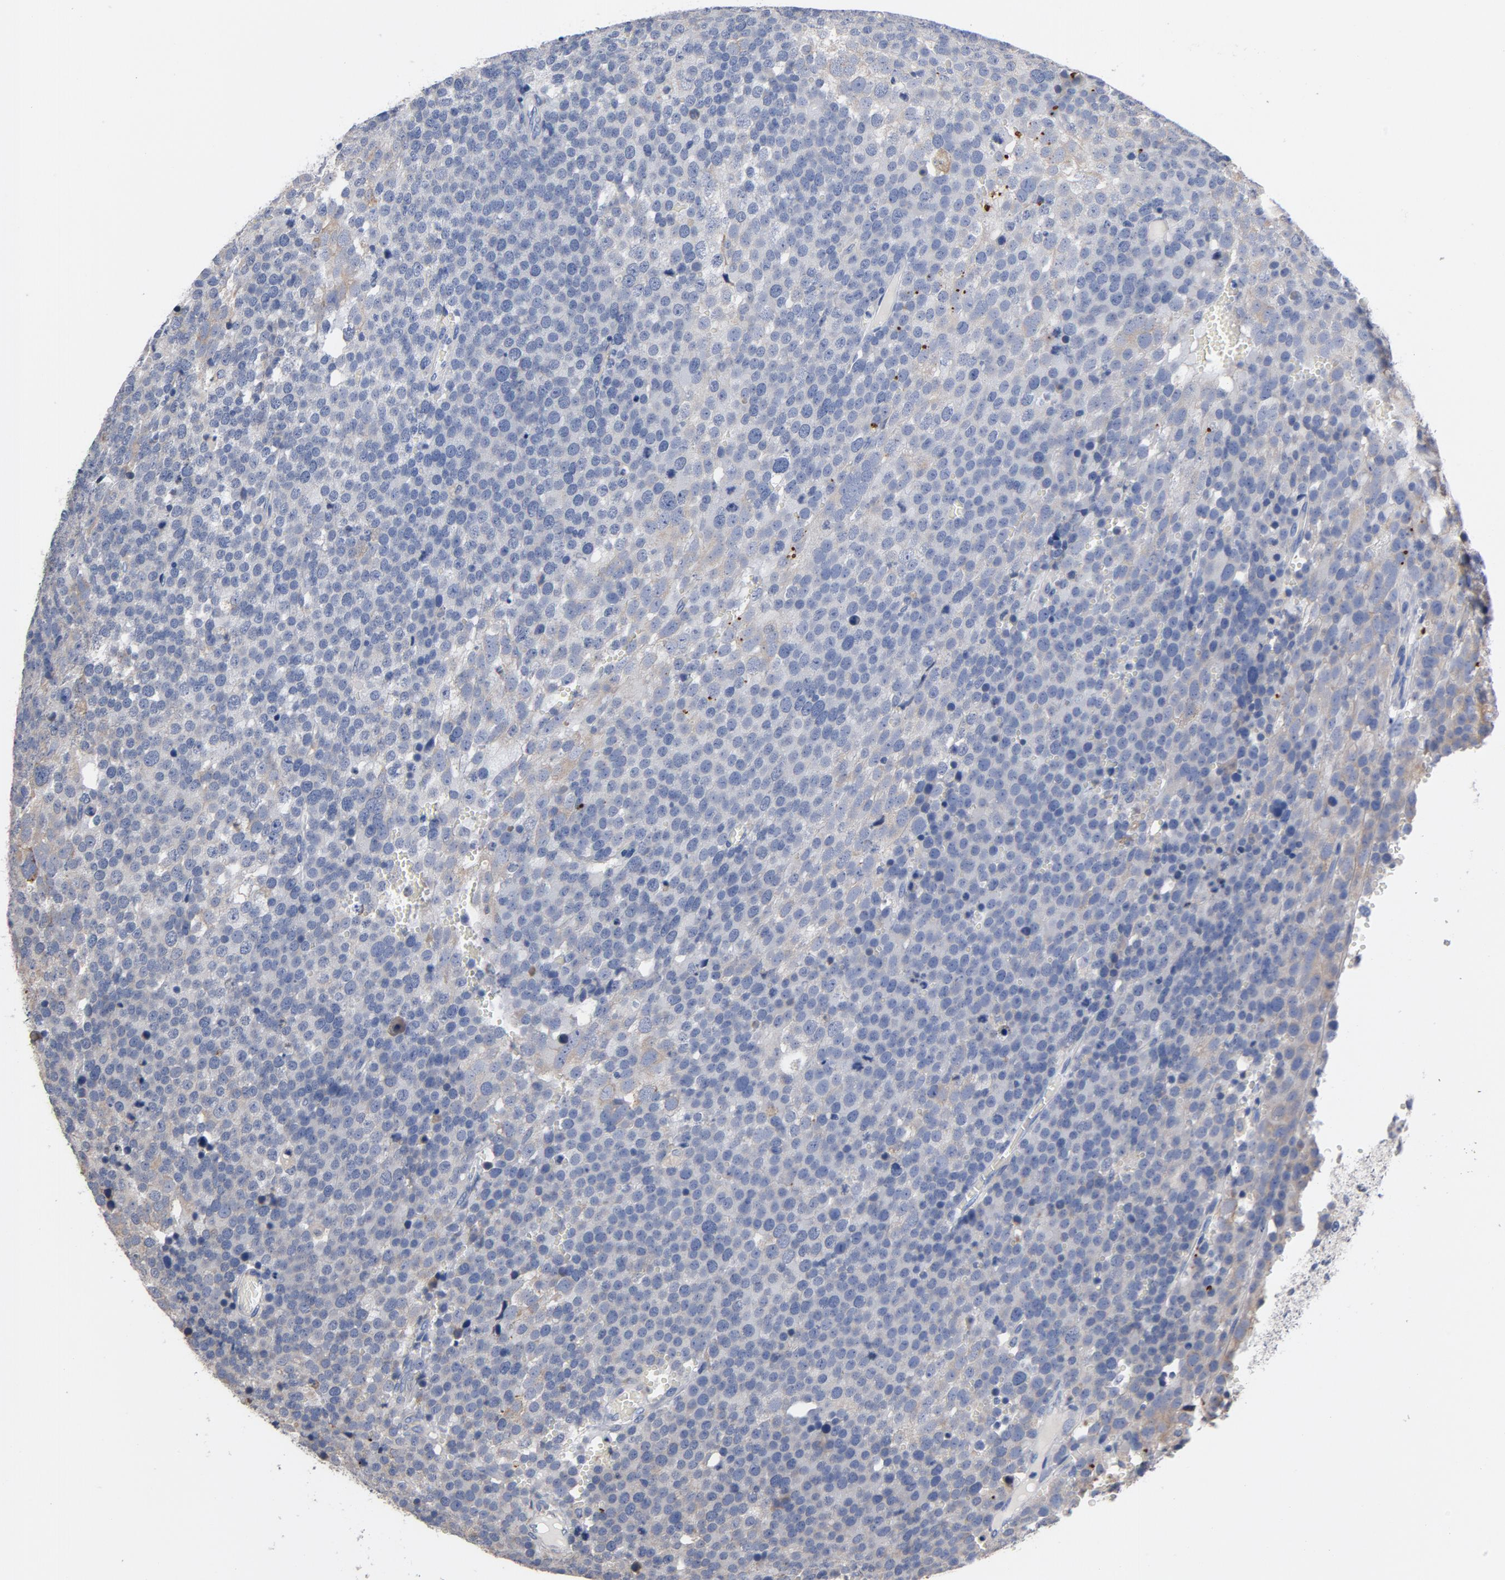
{"staining": {"intensity": "weak", "quantity": "<25%", "location": "cytoplasmic/membranous"}, "tissue": "testis cancer", "cell_type": "Tumor cells", "image_type": "cancer", "snomed": [{"axis": "morphology", "description": "Seminoma, NOS"}, {"axis": "topography", "description": "Testis"}], "caption": "The immunohistochemistry photomicrograph has no significant expression in tumor cells of testis seminoma tissue. (Brightfield microscopy of DAB (3,3'-diaminobenzidine) IHC at high magnification).", "gene": "TLR4", "patient": {"sex": "male", "age": 71}}